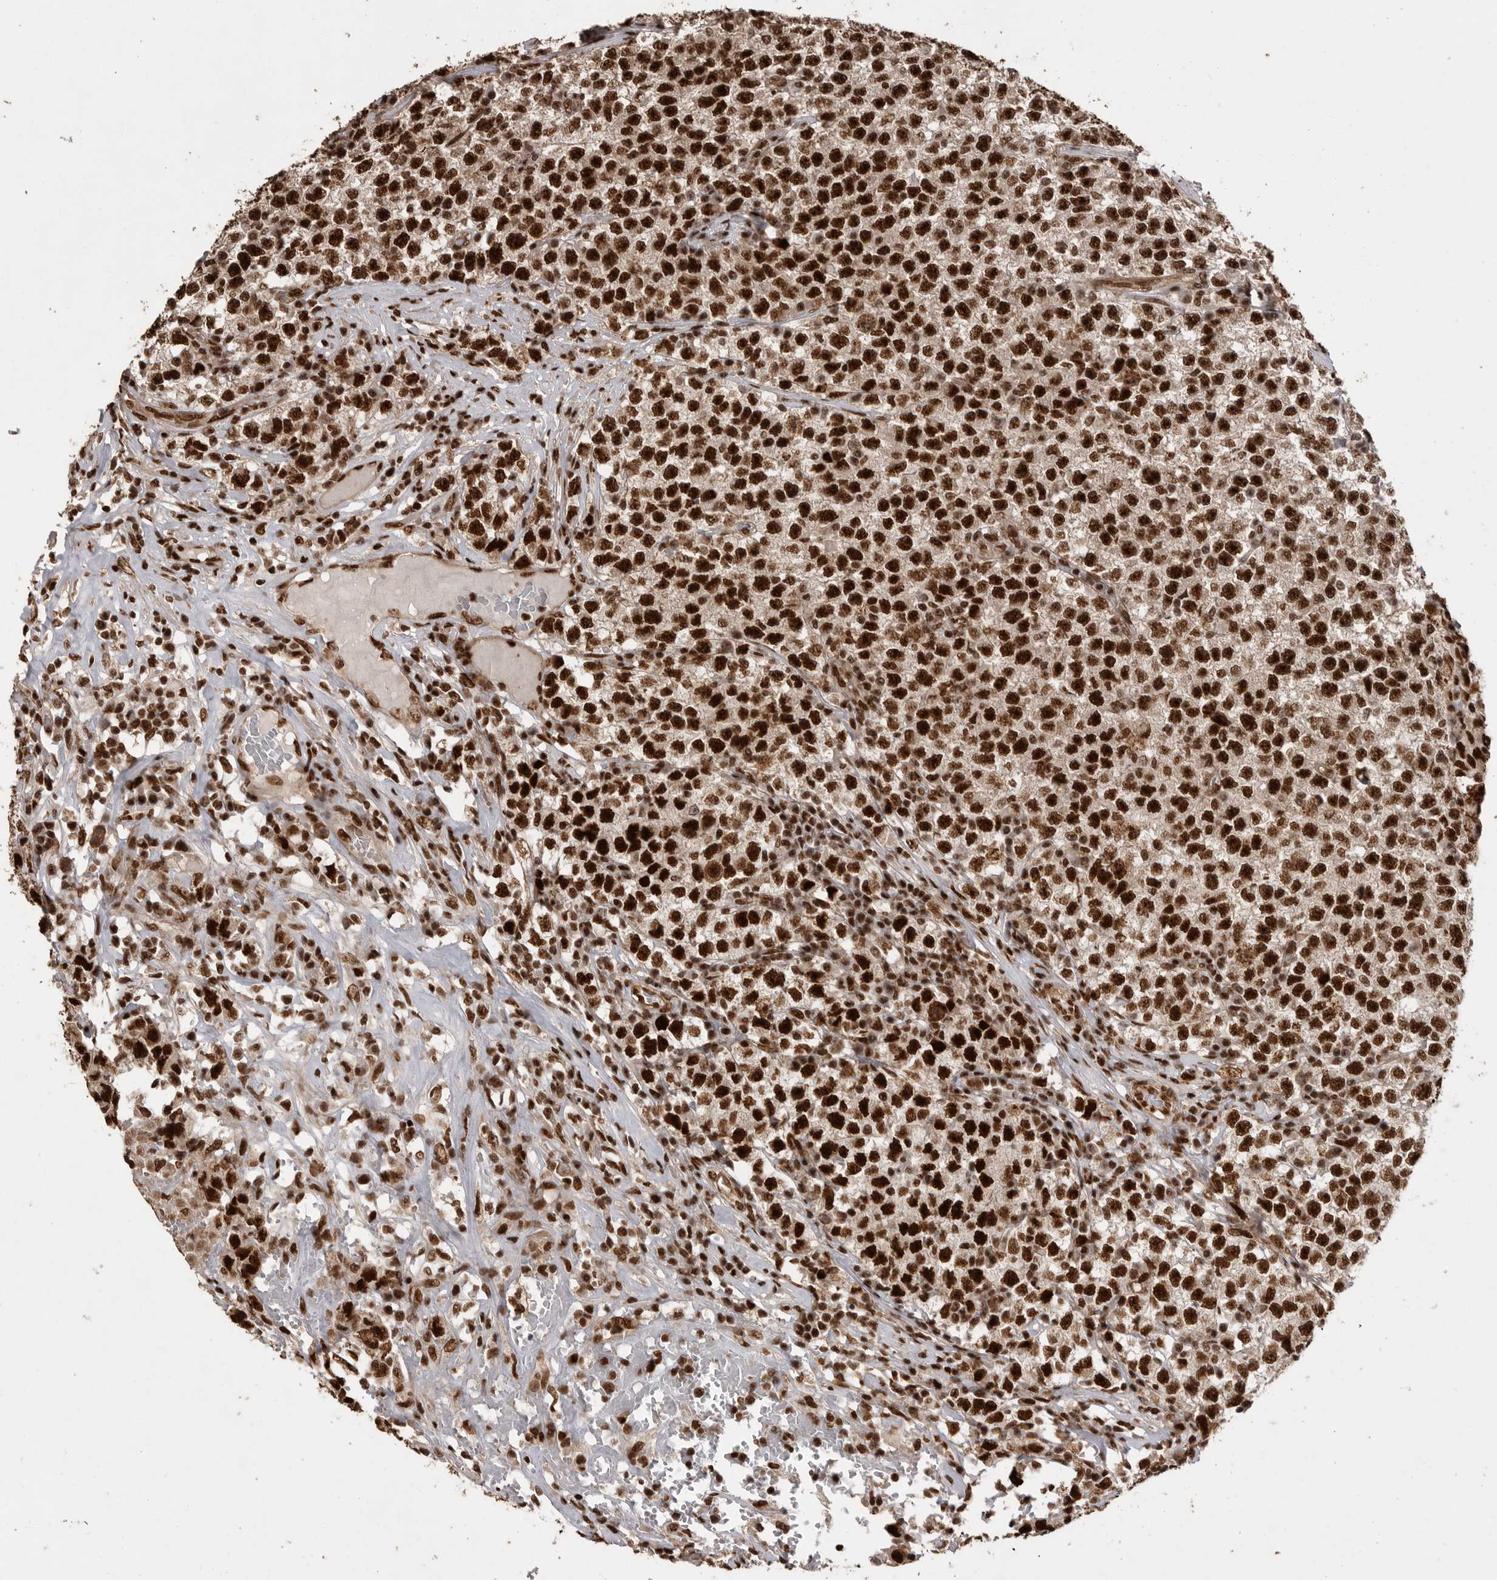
{"staining": {"intensity": "strong", "quantity": ">75%", "location": "nuclear"}, "tissue": "testis cancer", "cell_type": "Tumor cells", "image_type": "cancer", "snomed": [{"axis": "morphology", "description": "Seminoma, NOS"}, {"axis": "topography", "description": "Testis"}], "caption": "About >75% of tumor cells in testis cancer reveal strong nuclear protein expression as visualized by brown immunohistochemical staining.", "gene": "PPP1R8", "patient": {"sex": "male", "age": 22}}